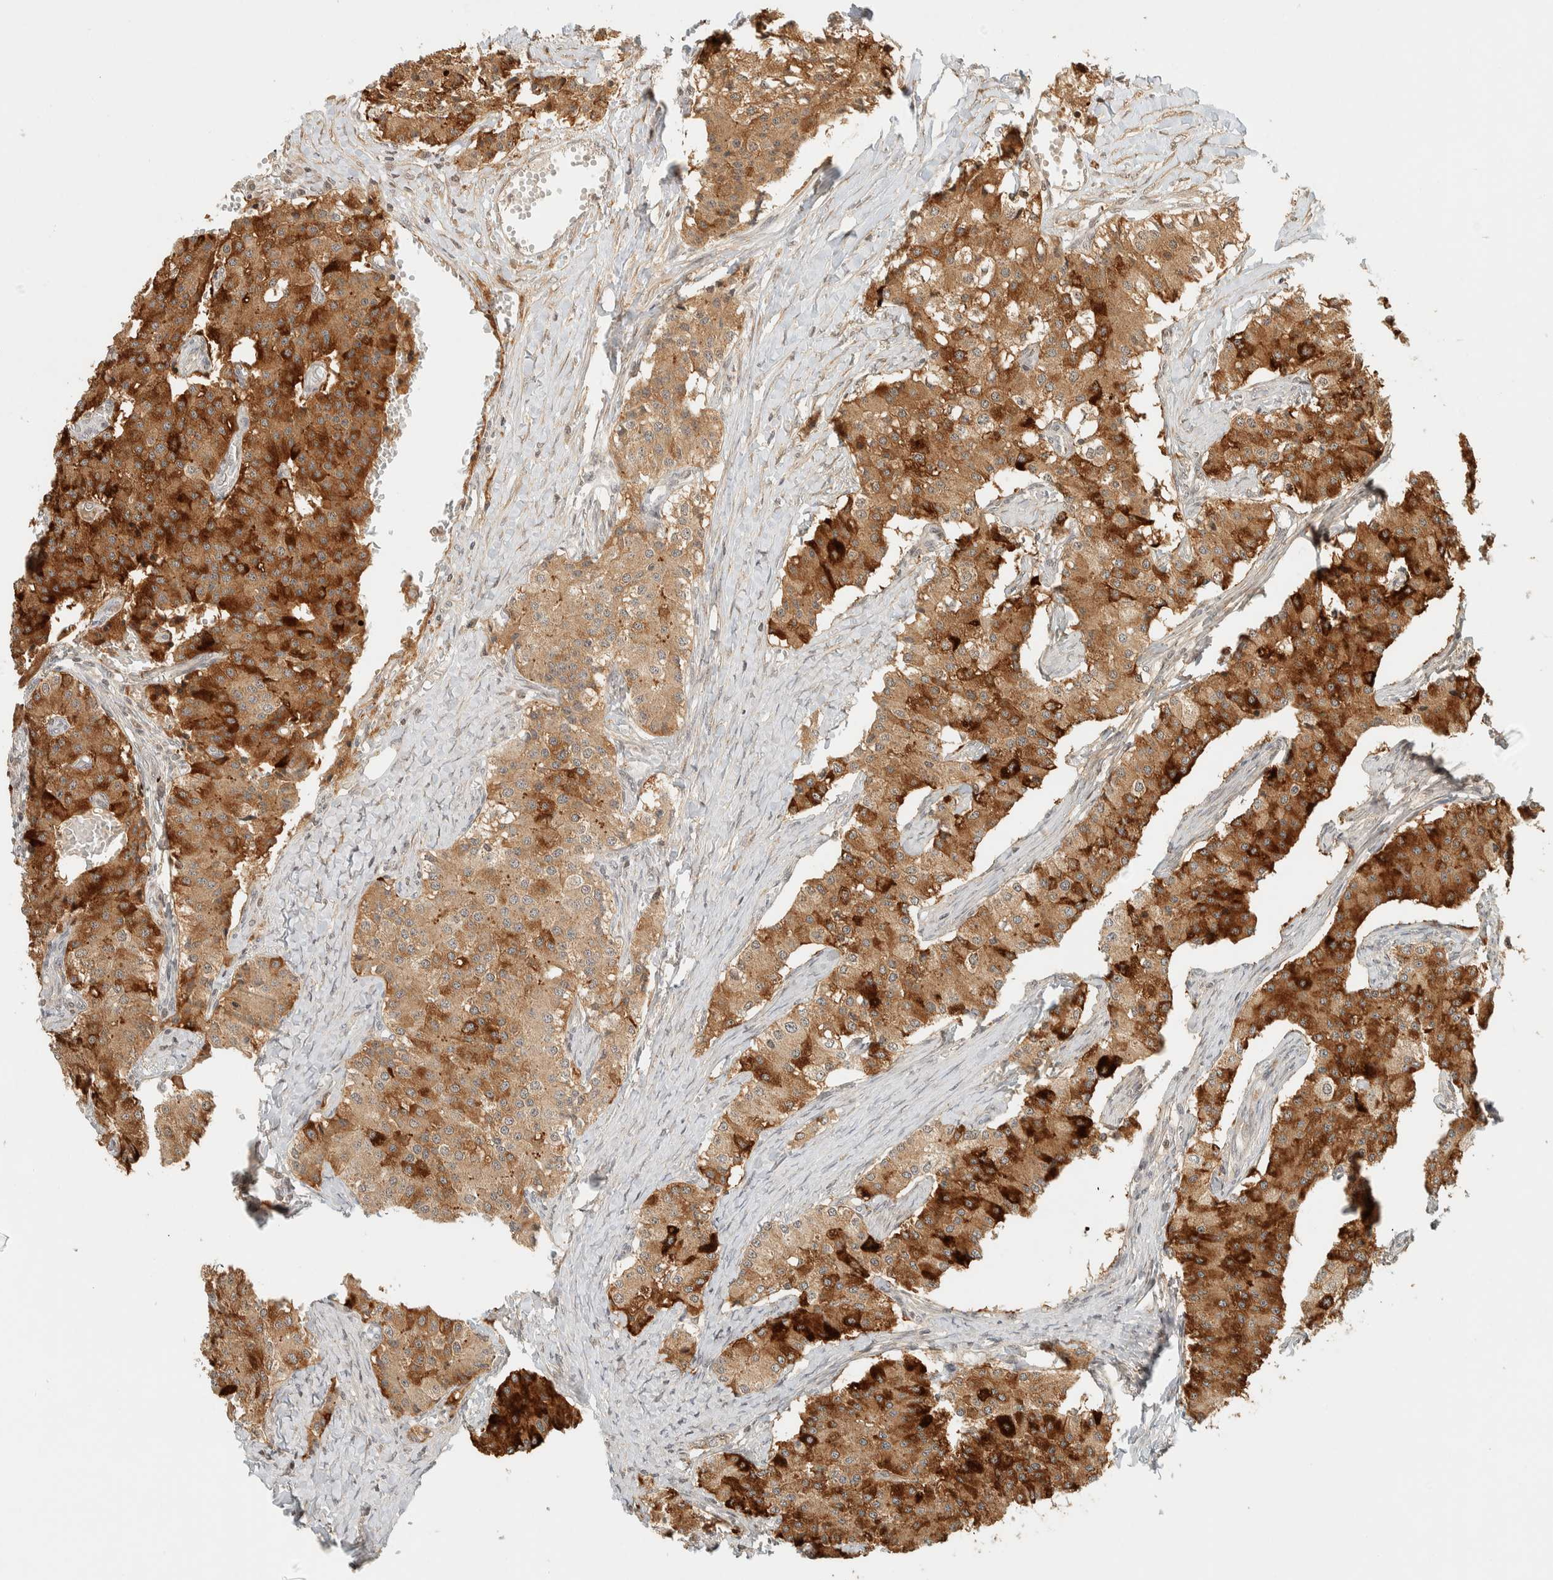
{"staining": {"intensity": "strong", "quantity": ">75%", "location": "cytoplasmic/membranous"}, "tissue": "carcinoid", "cell_type": "Tumor cells", "image_type": "cancer", "snomed": [{"axis": "morphology", "description": "Carcinoid, malignant, NOS"}, {"axis": "topography", "description": "Colon"}], "caption": "A high amount of strong cytoplasmic/membranous positivity is seen in about >75% of tumor cells in carcinoid tissue.", "gene": "KIFAP3", "patient": {"sex": "female", "age": 52}}